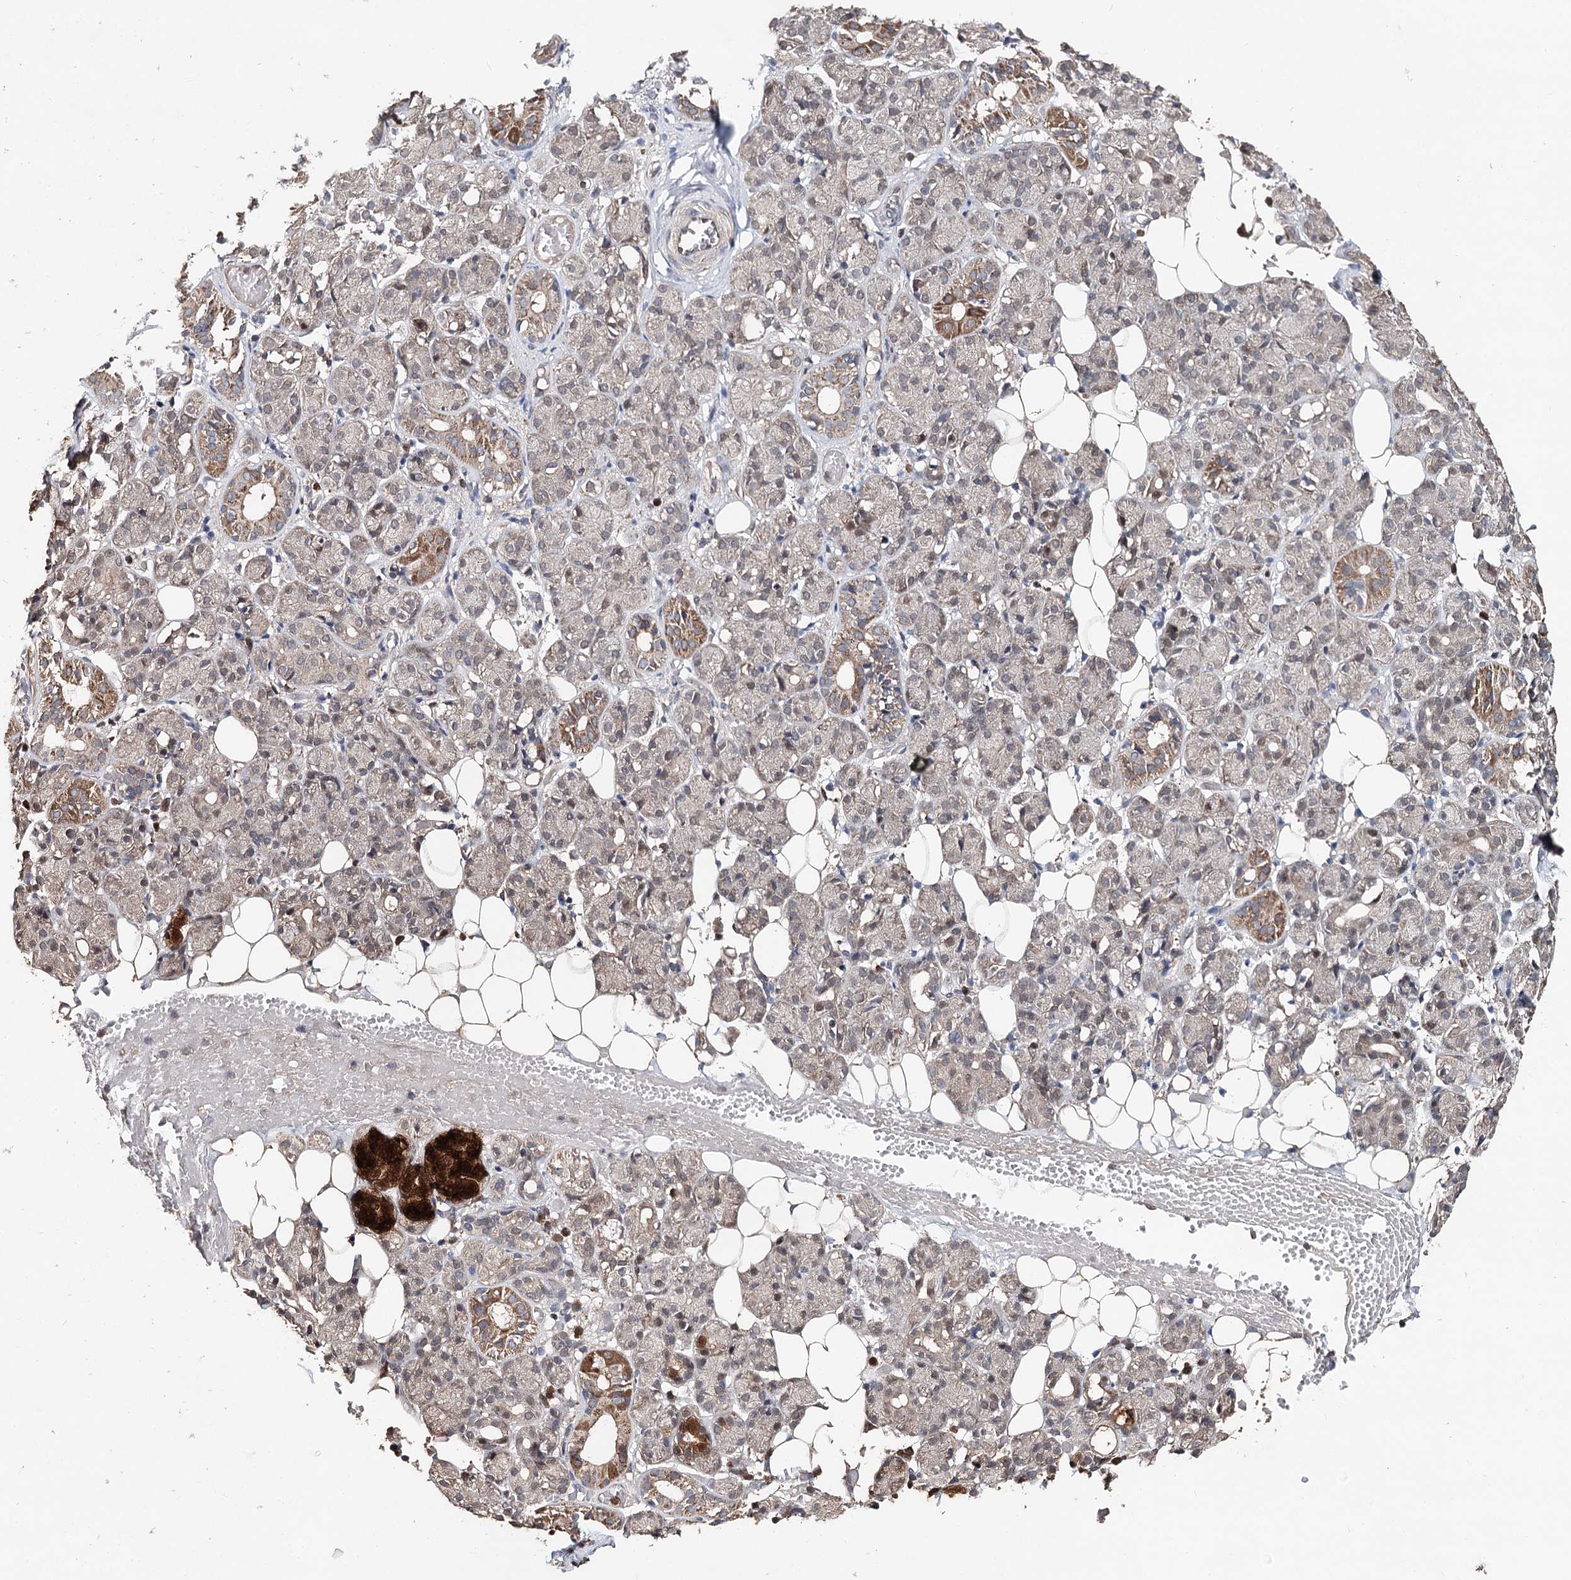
{"staining": {"intensity": "moderate", "quantity": "<25%", "location": "cytoplasmic/membranous"}, "tissue": "salivary gland", "cell_type": "Glandular cells", "image_type": "normal", "snomed": [{"axis": "morphology", "description": "Normal tissue, NOS"}, {"axis": "topography", "description": "Salivary gland"}], "caption": "Immunohistochemical staining of benign human salivary gland reveals moderate cytoplasmic/membranous protein positivity in about <25% of glandular cells.", "gene": "NOPCHAP1", "patient": {"sex": "male", "age": 63}}